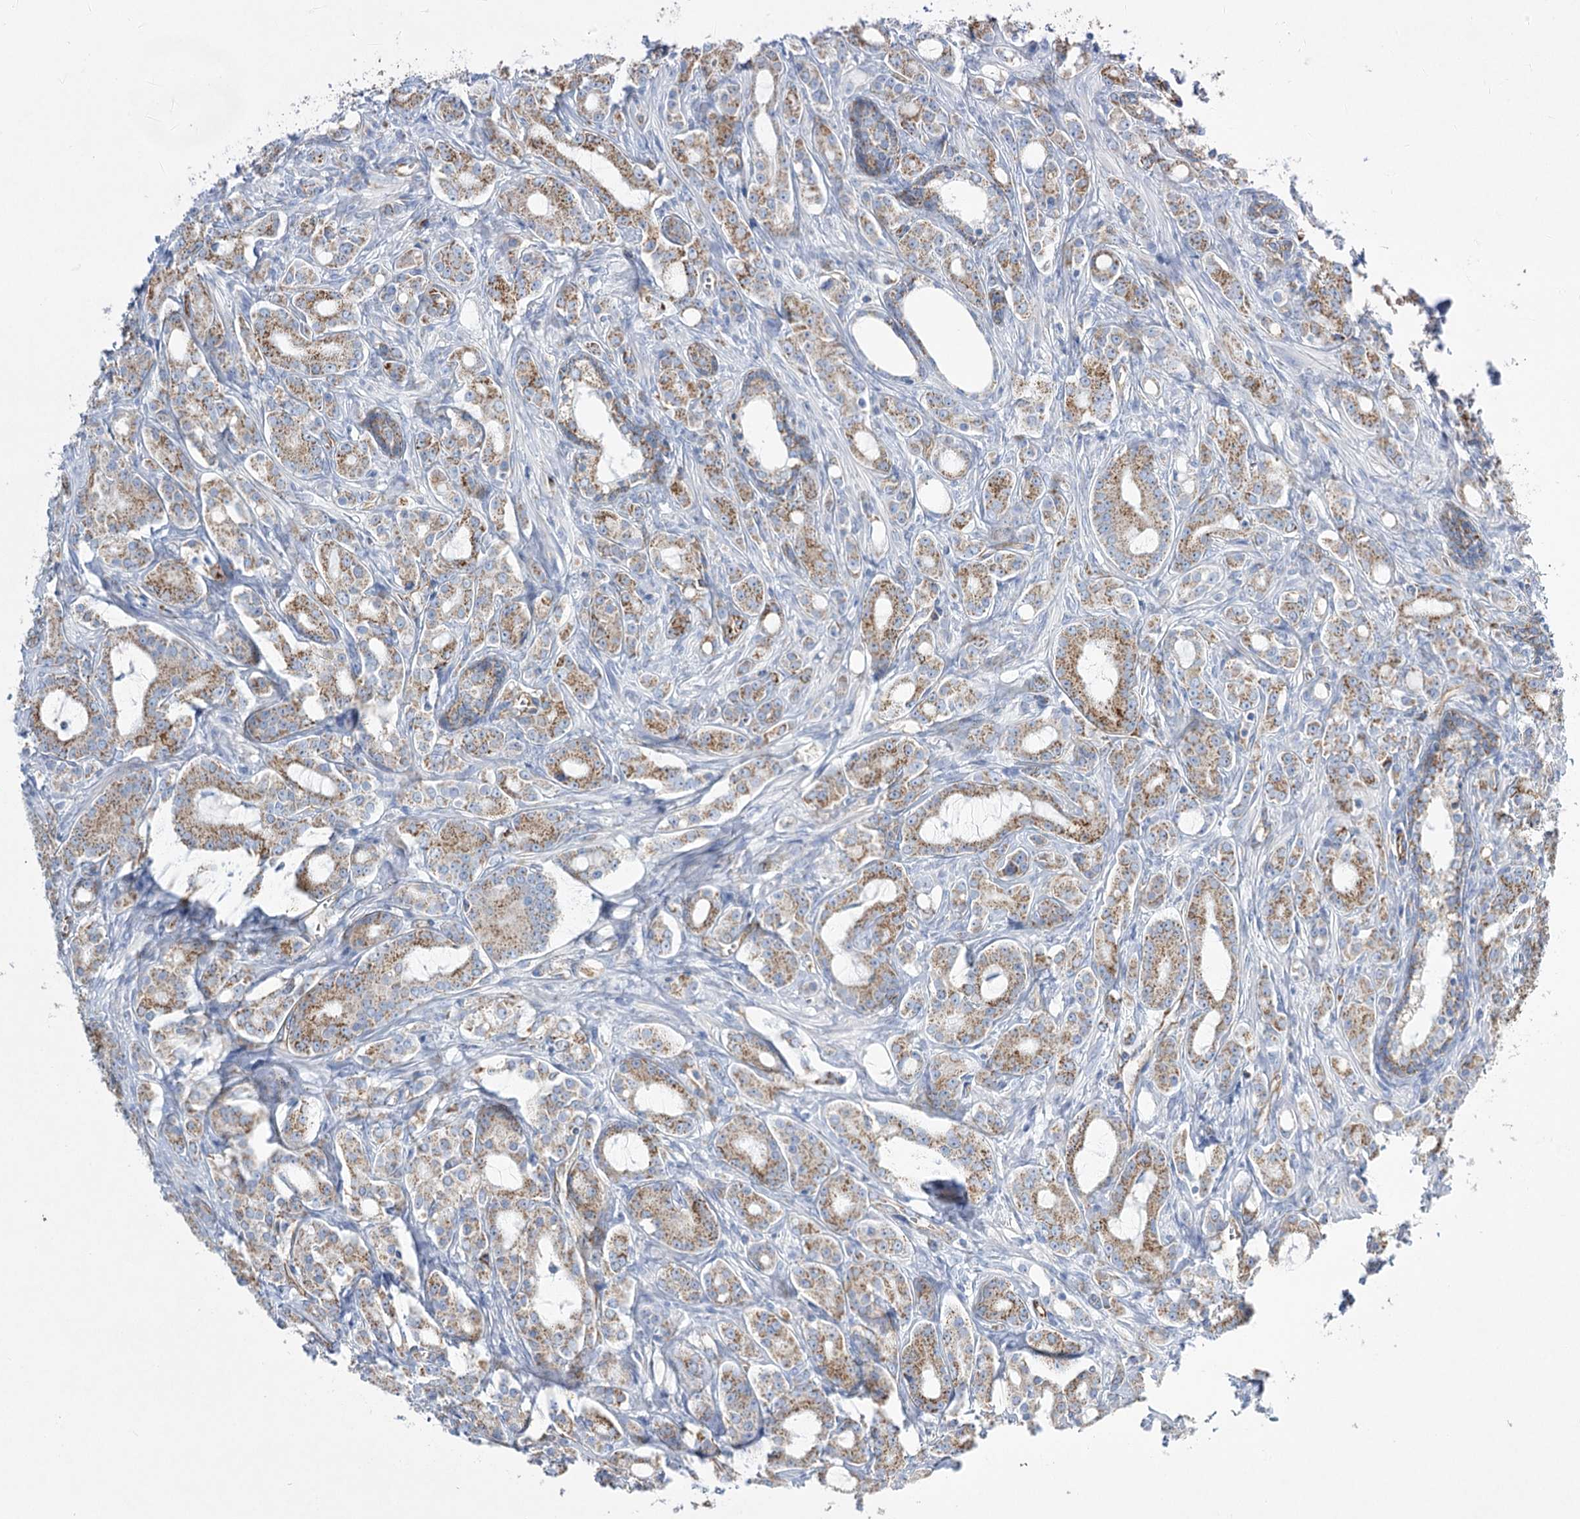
{"staining": {"intensity": "moderate", "quantity": "25%-75%", "location": "cytoplasmic/membranous"}, "tissue": "prostate cancer", "cell_type": "Tumor cells", "image_type": "cancer", "snomed": [{"axis": "morphology", "description": "Adenocarcinoma, High grade"}, {"axis": "topography", "description": "Prostate"}], "caption": "Human high-grade adenocarcinoma (prostate) stained with a brown dye demonstrates moderate cytoplasmic/membranous positive staining in about 25%-75% of tumor cells.", "gene": "DHTKD1", "patient": {"sex": "male", "age": 72}}